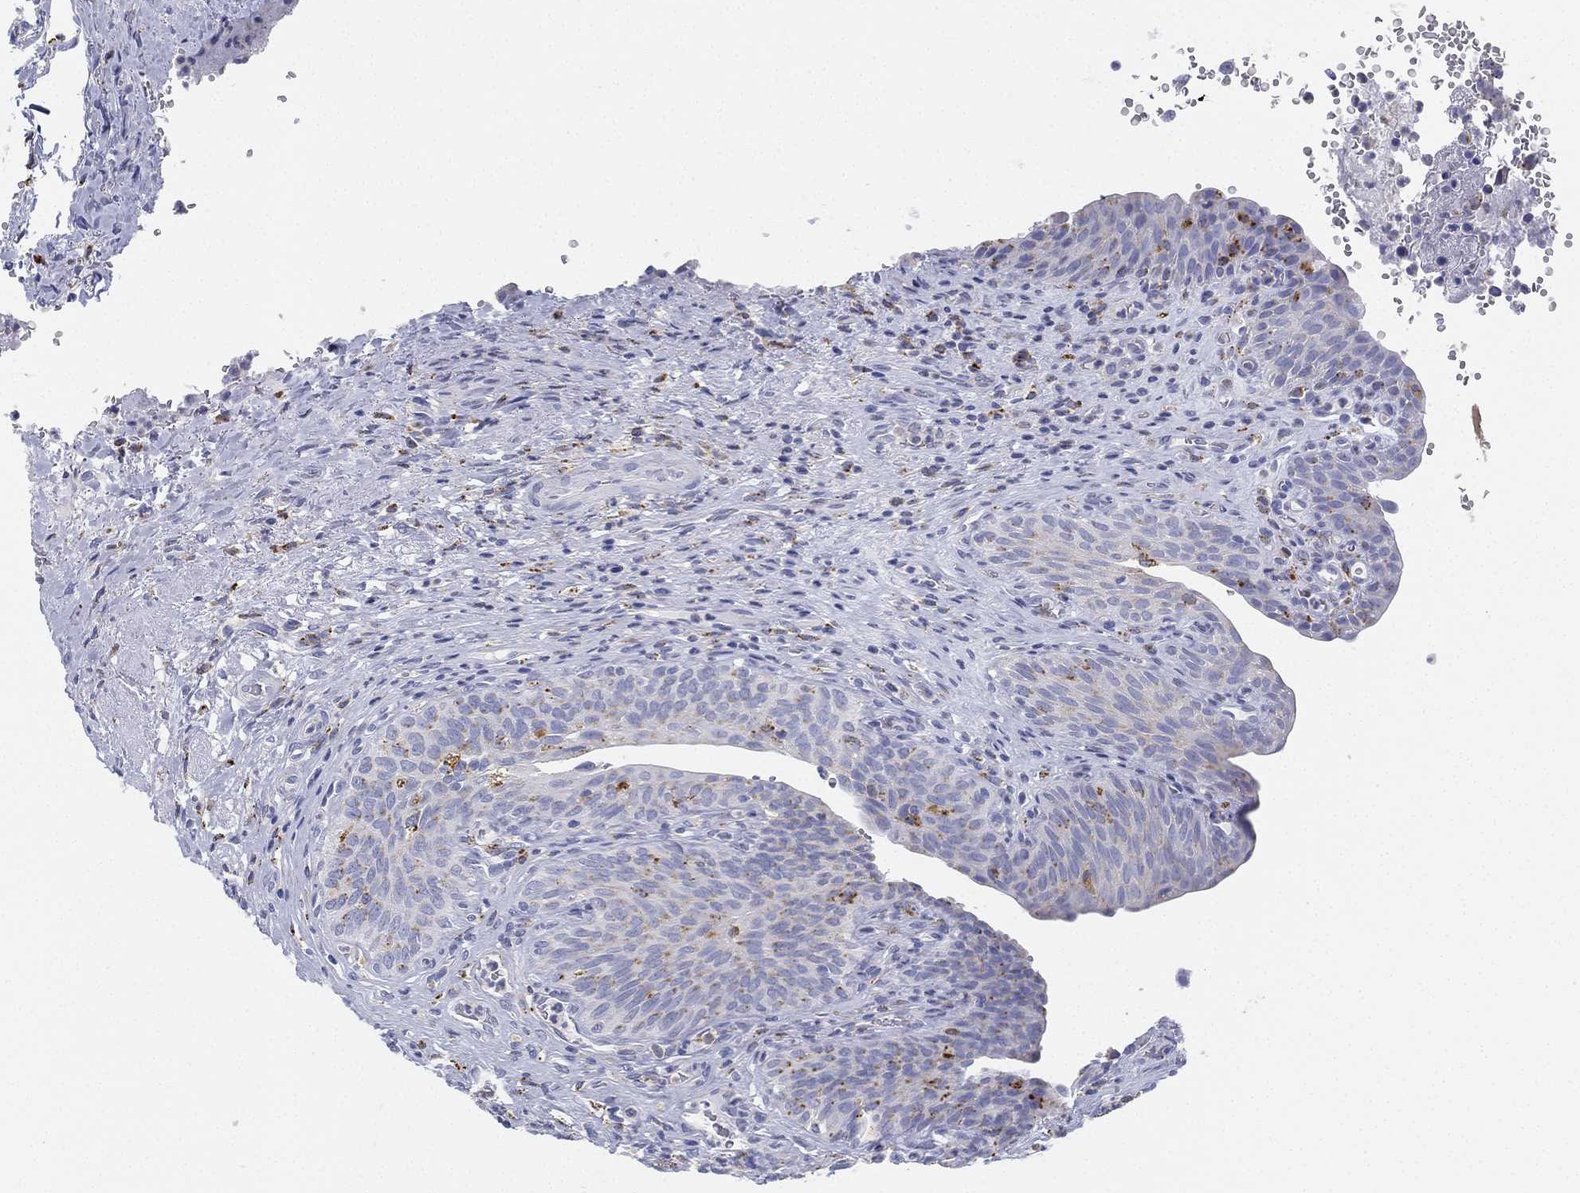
{"staining": {"intensity": "moderate", "quantity": "<25%", "location": "cytoplasmic/membranous"}, "tissue": "urinary bladder", "cell_type": "Urothelial cells", "image_type": "normal", "snomed": [{"axis": "morphology", "description": "Normal tissue, NOS"}, {"axis": "topography", "description": "Urinary bladder"}], "caption": "An immunohistochemistry histopathology image of normal tissue is shown. Protein staining in brown highlights moderate cytoplasmic/membranous positivity in urinary bladder within urothelial cells.", "gene": "NPC2", "patient": {"sex": "male", "age": 66}}